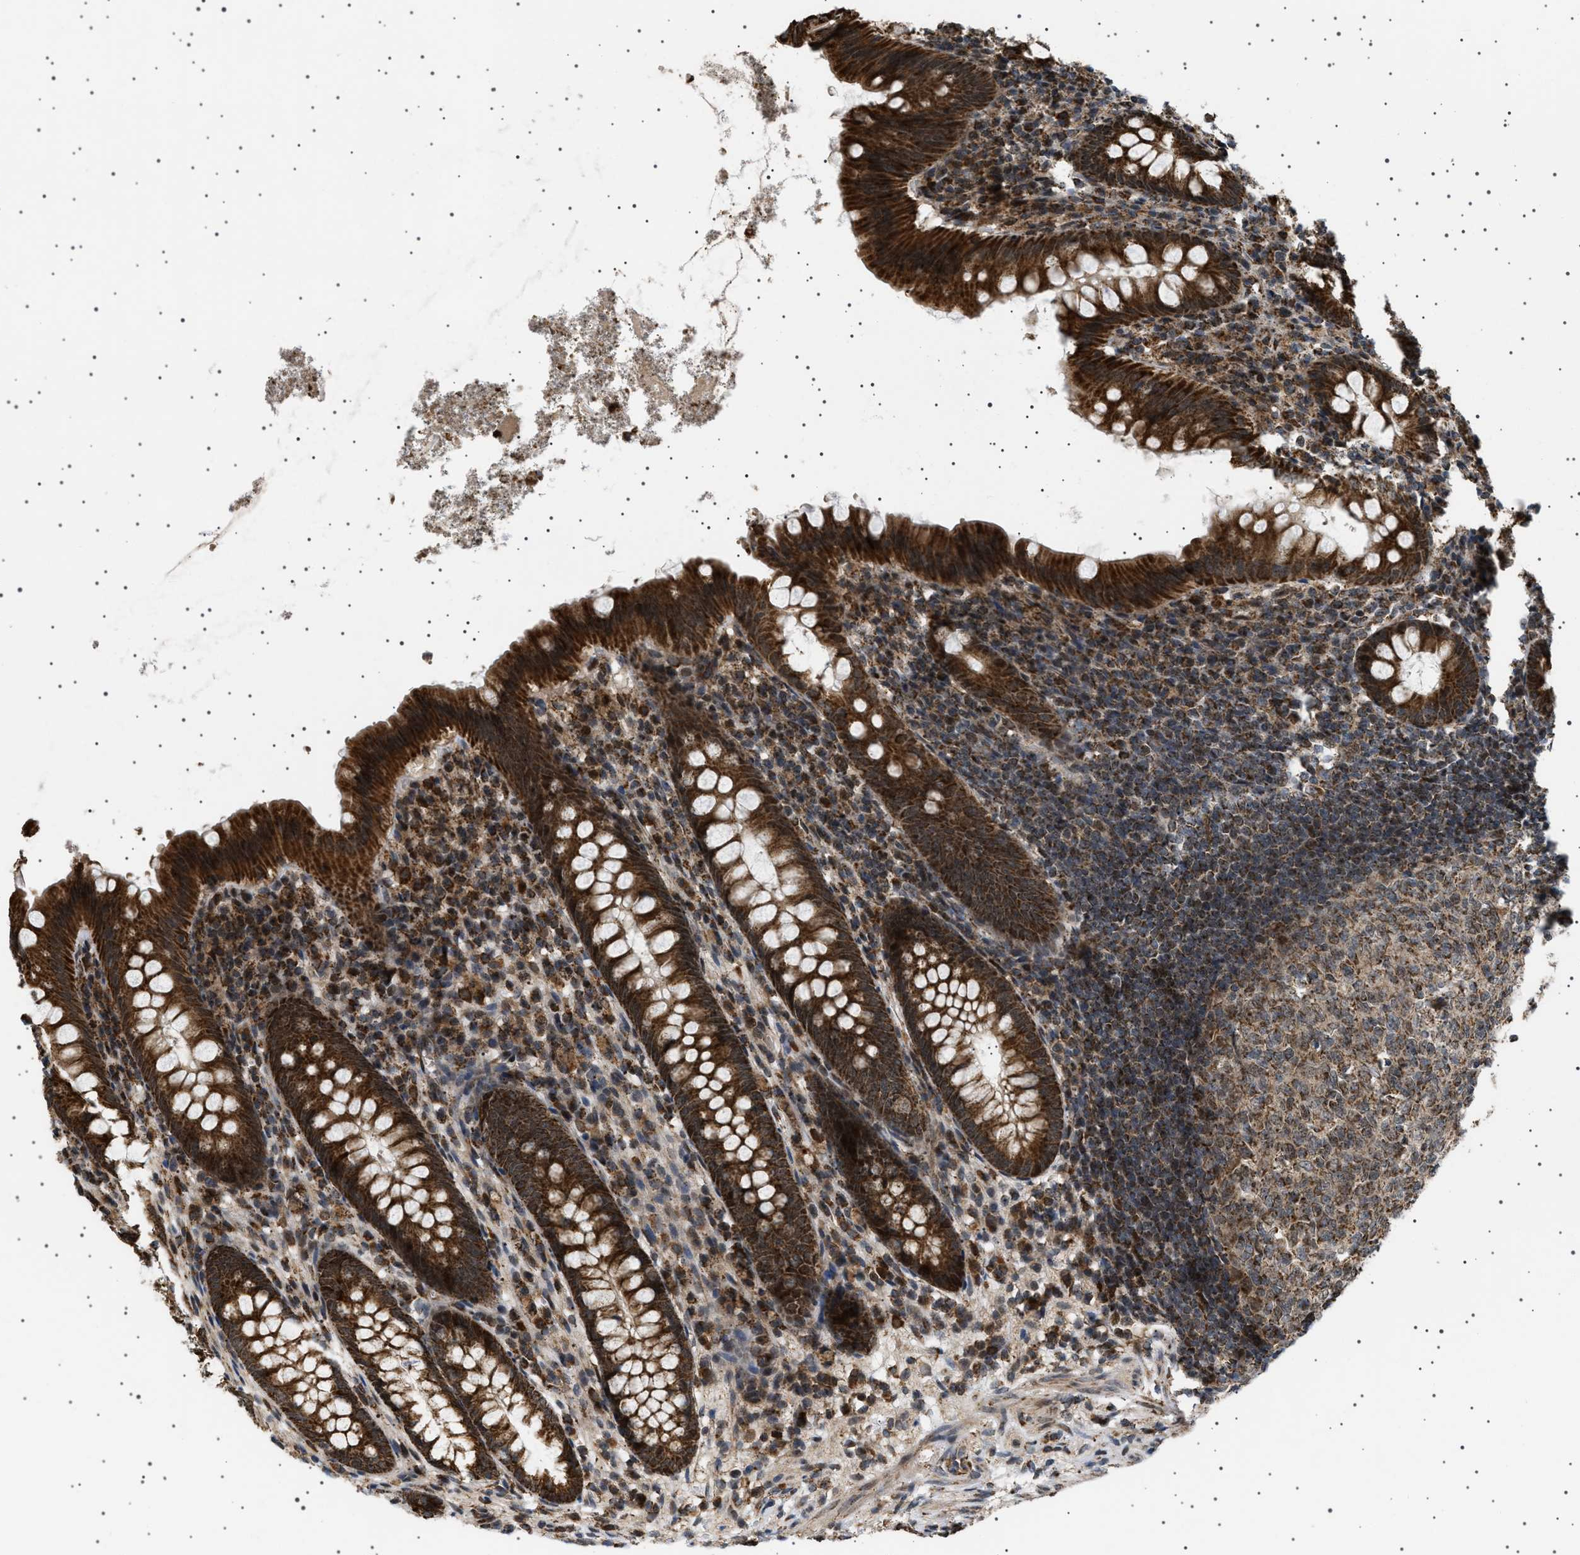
{"staining": {"intensity": "strong", "quantity": ">75%", "location": "cytoplasmic/membranous,nuclear"}, "tissue": "appendix", "cell_type": "Glandular cells", "image_type": "normal", "snomed": [{"axis": "morphology", "description": "Normal tissue, NOS"}, {"axis": "topography", "description": "Appendix"}], "caption": "High-magnification brightfield microscopy of unremarkable appendix stained with DAB (3,3'-diaminobenzidine) (brown) and counterstained with hematoxylin (blue). glandular cells exhibit strong cytoplasmic/membranous,nuclear staining is identified in approximately>75% of cells. The protein of interest is stained brown, and the nuclei are stained in blue (DAB IHC with brightfield microscopy, high magnification).", "gene": "MELK", "patient": {"sex": "male", "age": 56}}